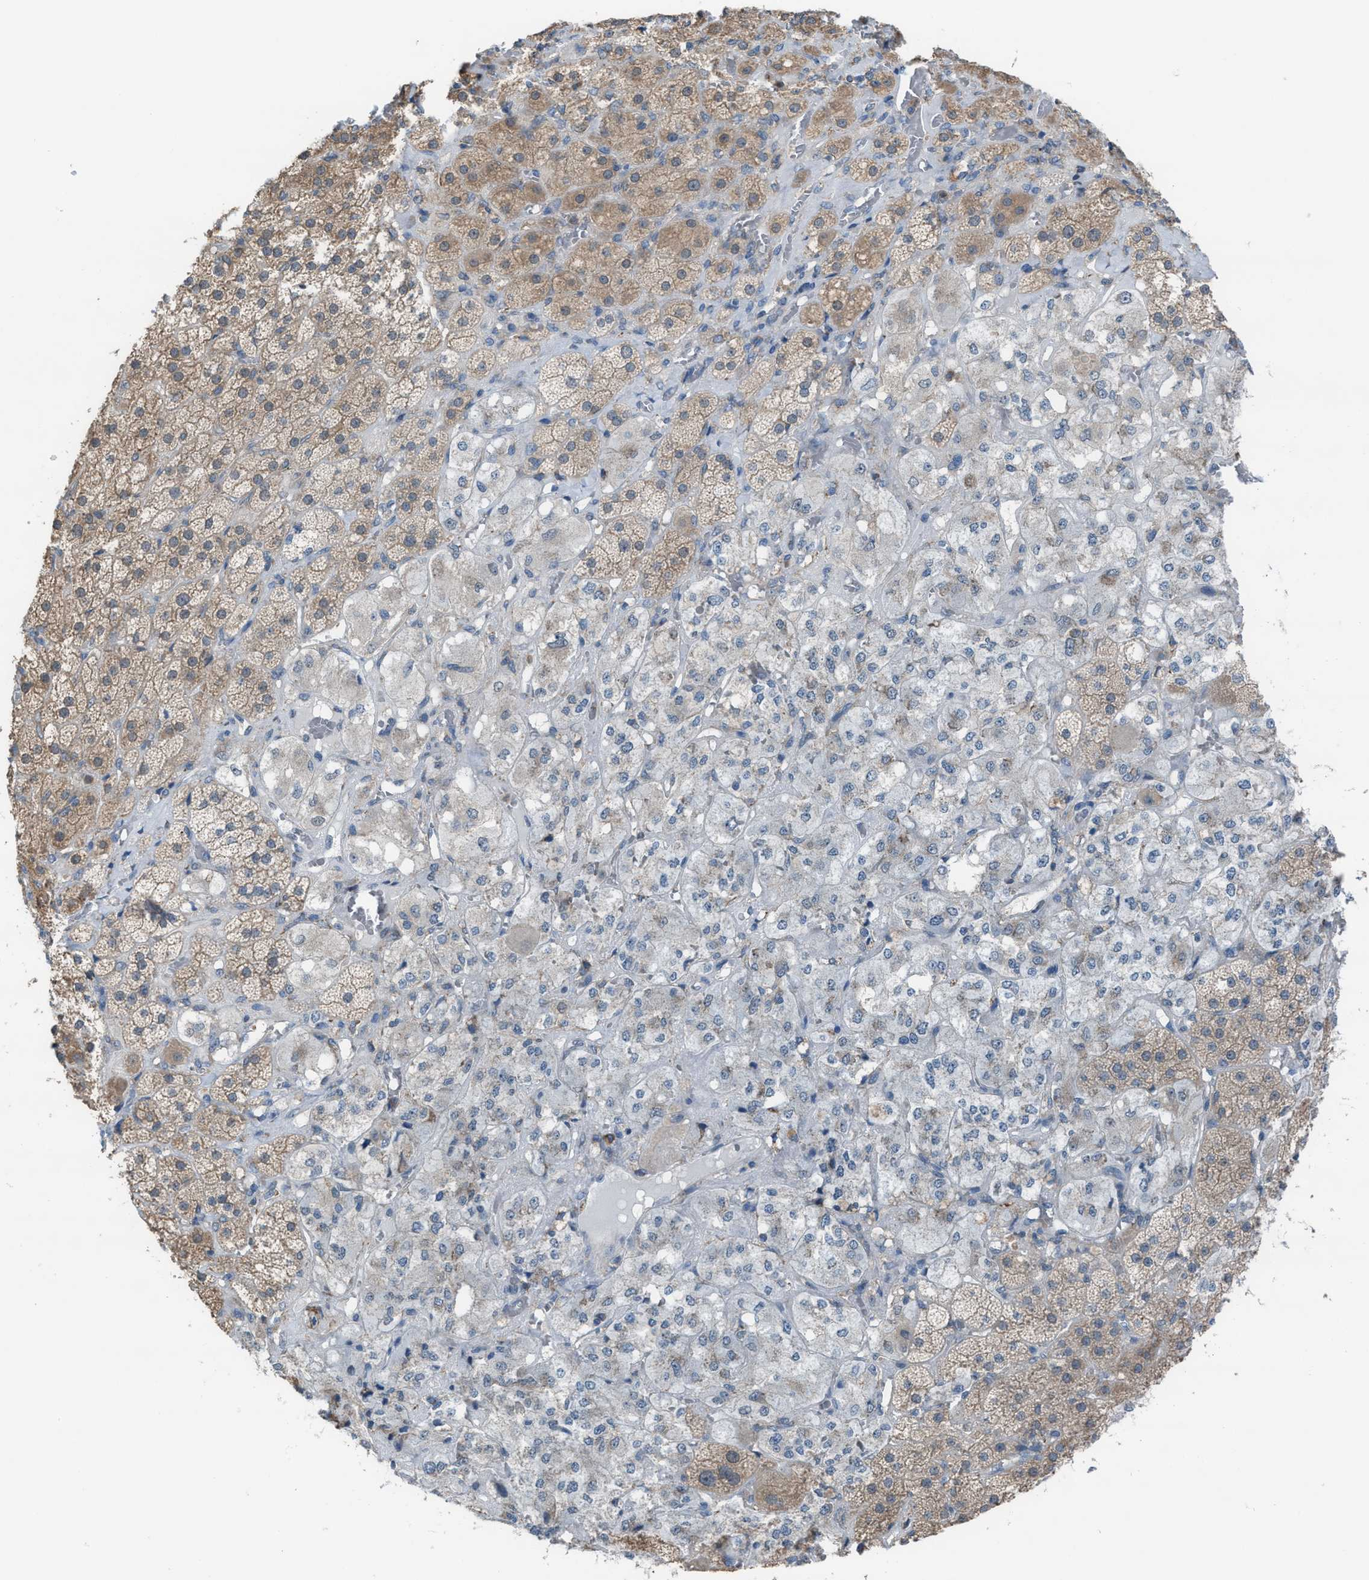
{"staining": {"intensity": "moderate", "quantity": "25%-75%", "location": "cytoplasmic/membranous"}, "tissue": "adrenal gland", "cell_type": "Glandular cells", "image_type": "normal", "snomed": [{"axis": "morphology", "description": "Normal tissue, NOS"}, {"axis": "topography", "description": "Adrenal gland"}], "caption": "A brown stain highlights moderate cytoplasmic/membranous expression of a protein in glandular cells of benign adrenal gland. Nuclei are stained in blue.", "gene": "PLAA", "patient": {"sex": "male", "age": 57}}